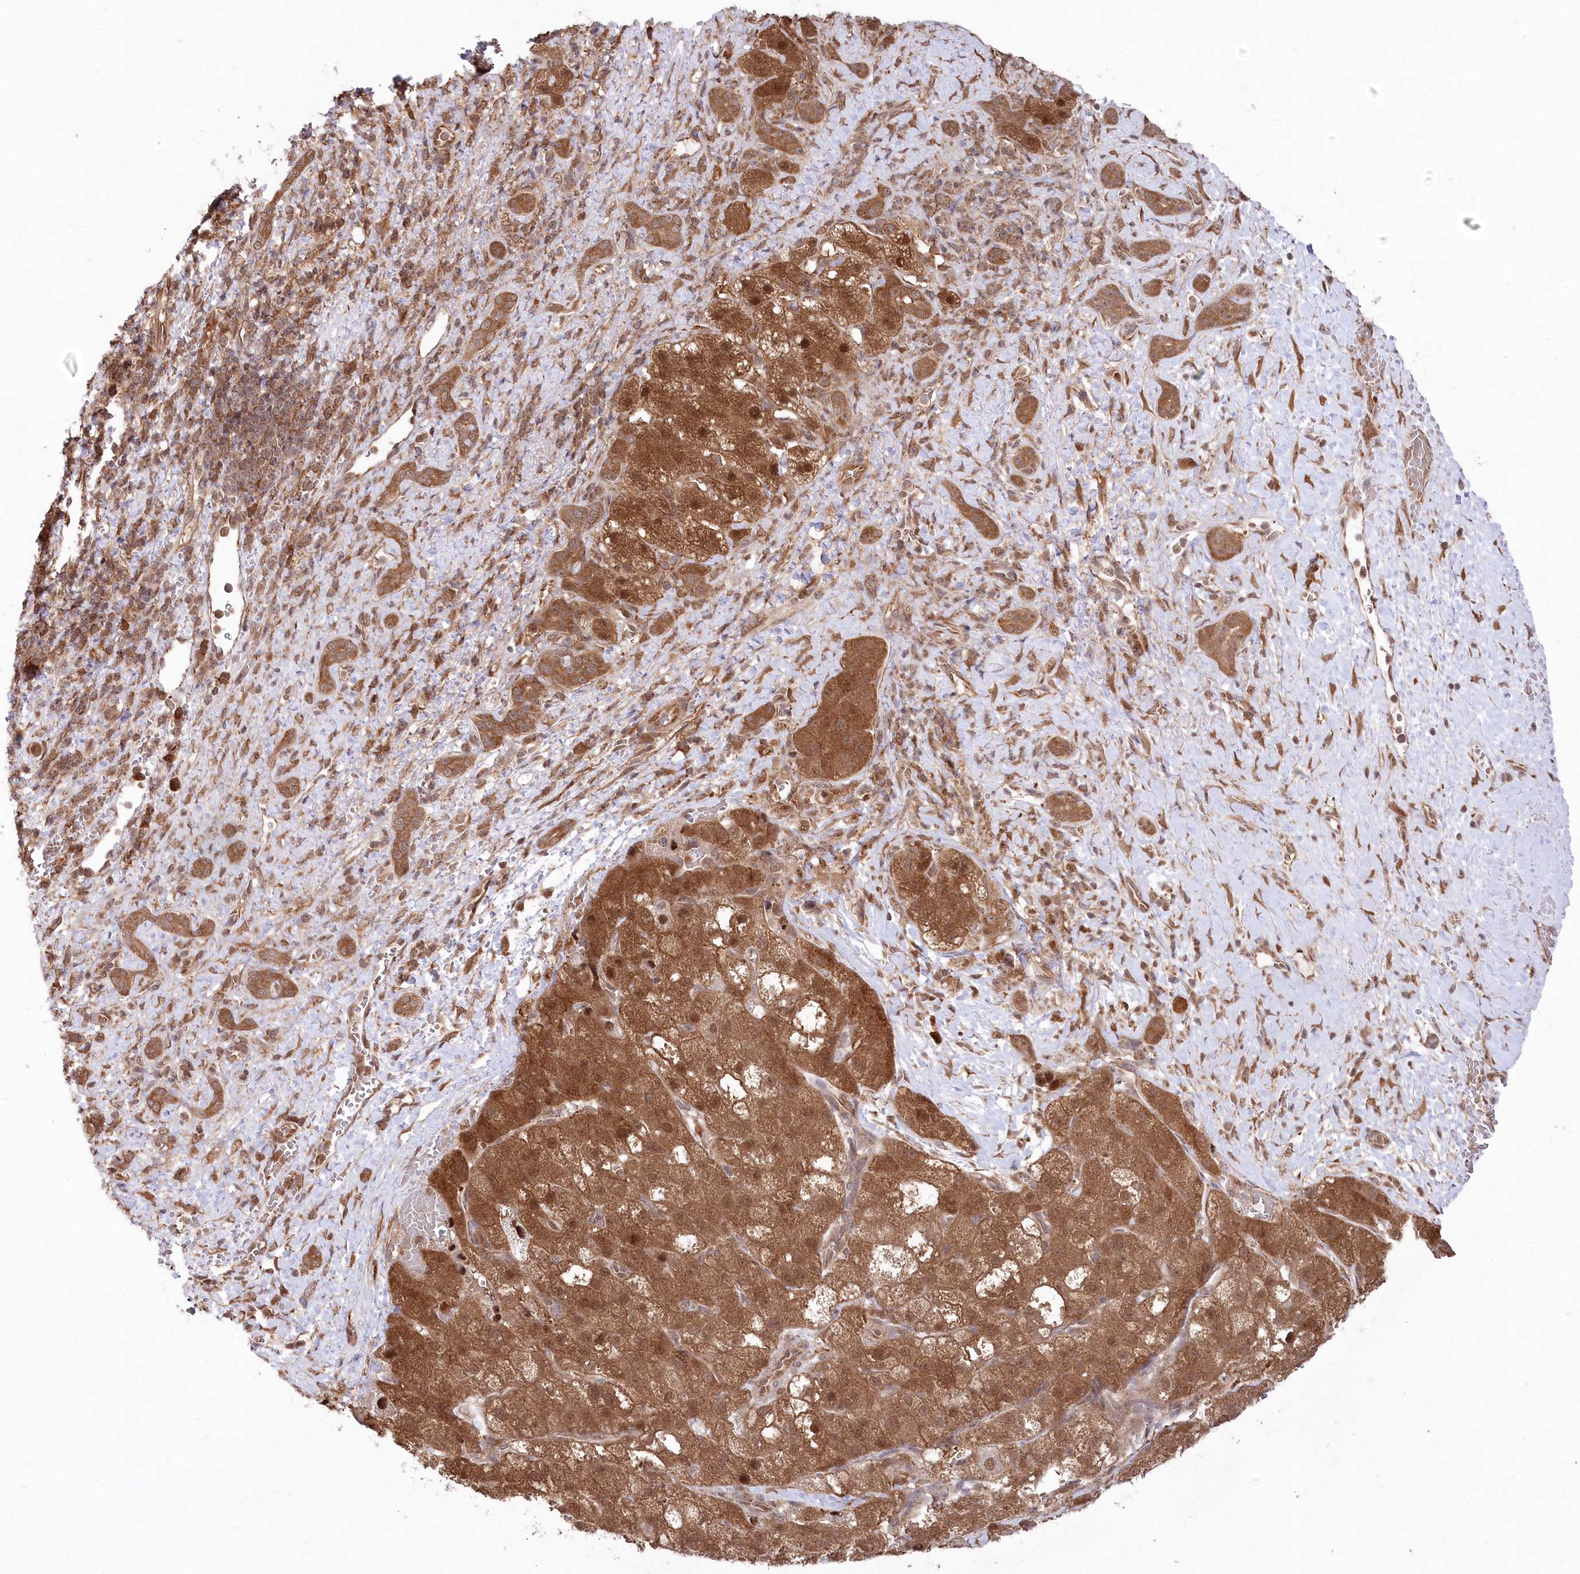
{"staining": {"intensity": "strong", "quantity": ">75%", "location": "cytoplasmic/membranous,nuclear"}, "tissue": "liver cancer", "cell_type": "Tumor cells", "image_type": "cancer", "snomed": [{"axis": "morphology", "description": "Normal tissue, NOS"}, {"axis": "morphology", "description": "Carcinoma, Hepatocellular, NOS"}, {"axis": "topography", "description": "Liver"}], "caption": "Protein staining of liver cancer (hepatocellular carcinoma) tissue displays strong cytoplasmic/membranous and nuclear positivity in about >75% of tumor cells.", "gene": "PSMA1", "patient": {"sex": "male", "age": 57}}